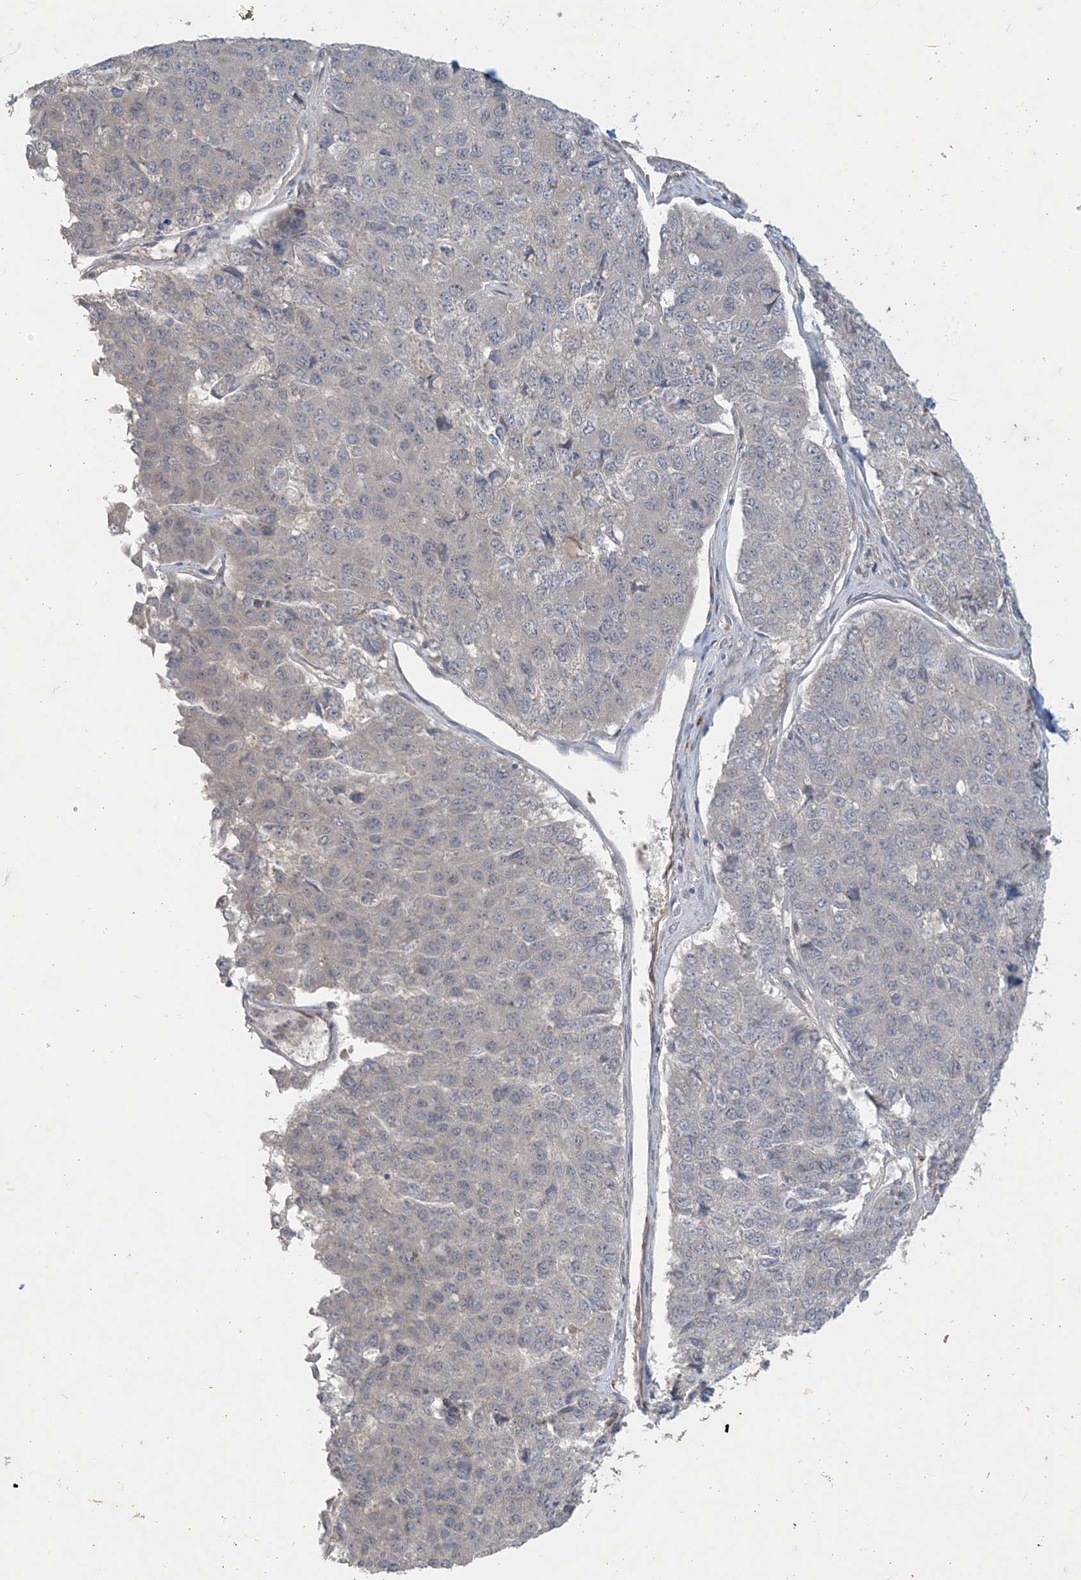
{"staining": {"intensity": "negative", "quantity": "none", "location": "none"}, "tissue": "pancreatic cancer", "cell_type": "Tumor cells", "image_type": "cancer", "snomed": [{"axis": "morphology", "description": "Adenocarcinoma, NOS"}, {"axis": "topography", "description": "Pancreas"}], "caption": "Tumor cells show no significant protein expression in pancreatic adenocarcinoma. Brightfield microscopy of immunohistochemistry stained with DAB (brown) and hematoxylin (blue), captured at high magnification.", "gene": "CDS1", "patient": {"sex": "male", "age": 50}}